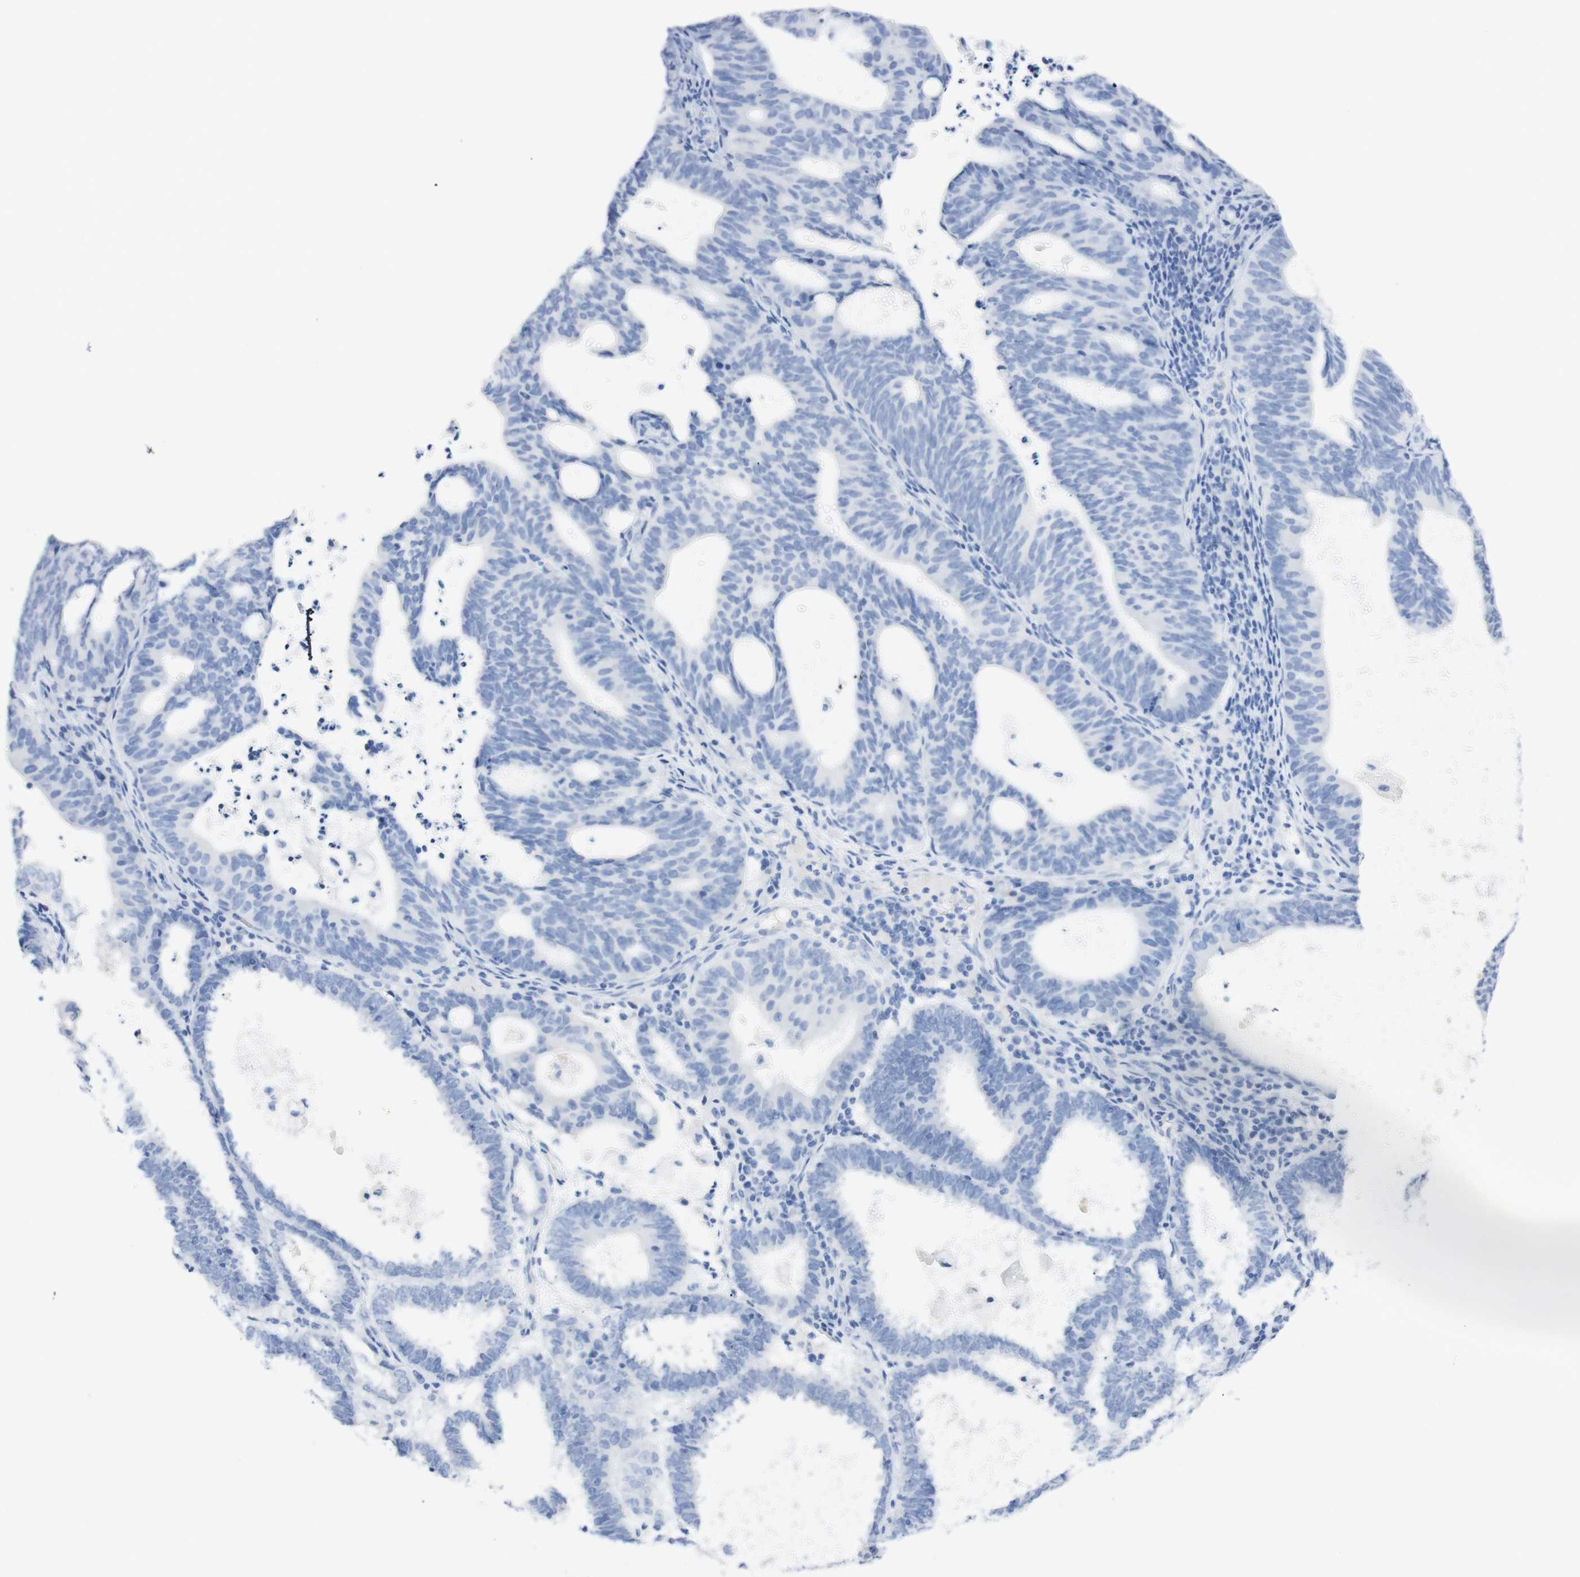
{"staining": {"intensity": "negative", "quantity": "none", "location": "none"}, "tissue": "endometrial cancer", "cell_type": "Tumor cells", "image_type": "cancer", "snomed": [{"axis": "morphology", "description": "Adenocarcinoma, NOS"}, {"axis": "topography", "description": "Uterus"}], "caption": "Human endometrial adenocarcinoma stained for a protein using IHC reveals no expression in tumor cells.", "gene": "TPO", "patient": {"sex": "female", "age": 83}}